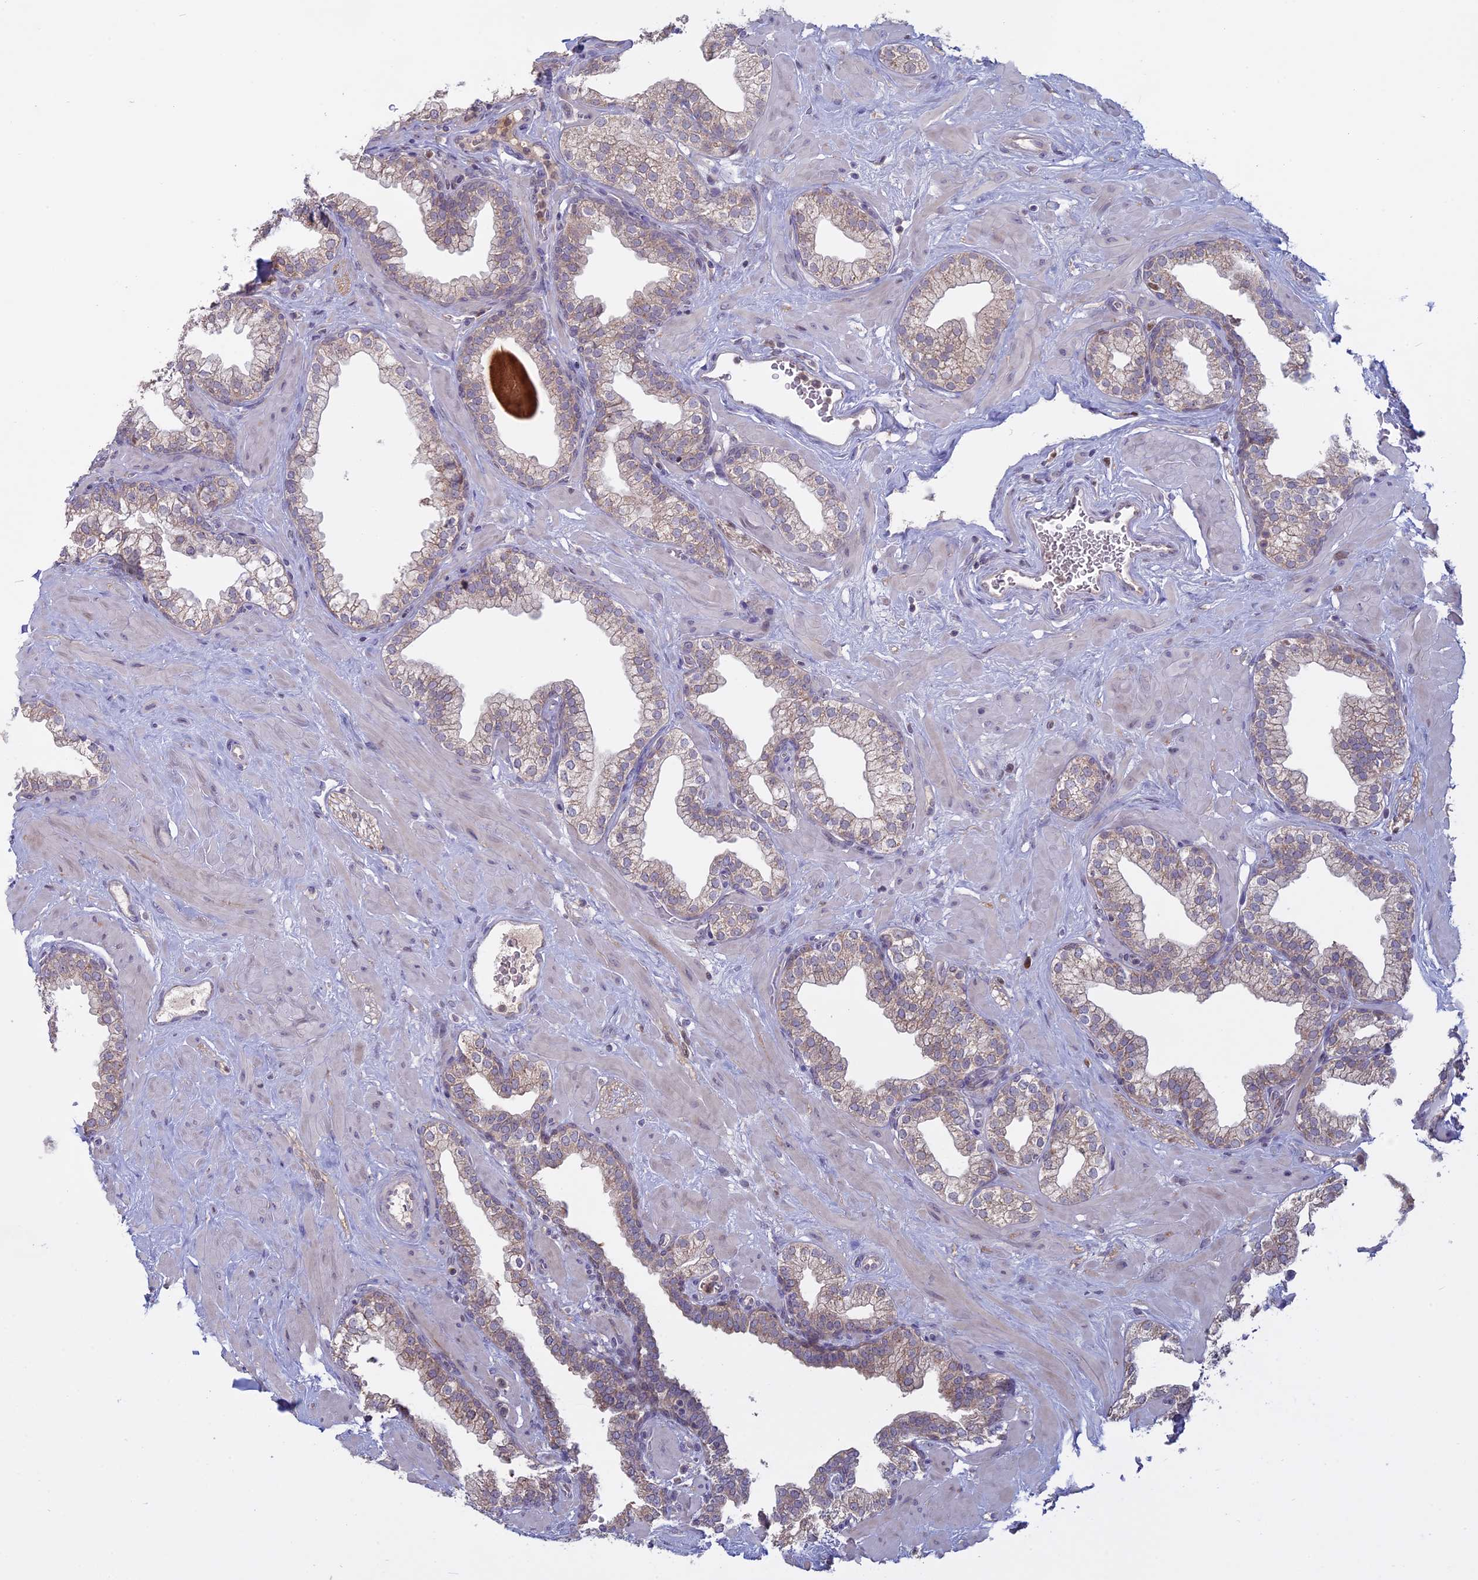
{"staining": {"intensity": "weak", "quantity": "25%-75%", "location": "cytoplasmic/membranous"}, "tissue": "prostate", "cell_type": "Glandular cells", "image_type": "normal", "snomed": [{"axis": "morphology", "description": "Normal tissue, NOS"}, {"axis": "morphology", "description": "Urothelial carcinoma, Low grade"}, {"axis": "topography", "description": "Urinary bladder"}, {"axis": "topography", "description": "Prostate"}], "caption": "This is an image of immunohistochemistry staining of normal prostate, which shows weak expression in the cytoplasmic/membranous of glandular cells.", "gene": "TMEM208", "patient": {"sex": "male", "age": 60}}